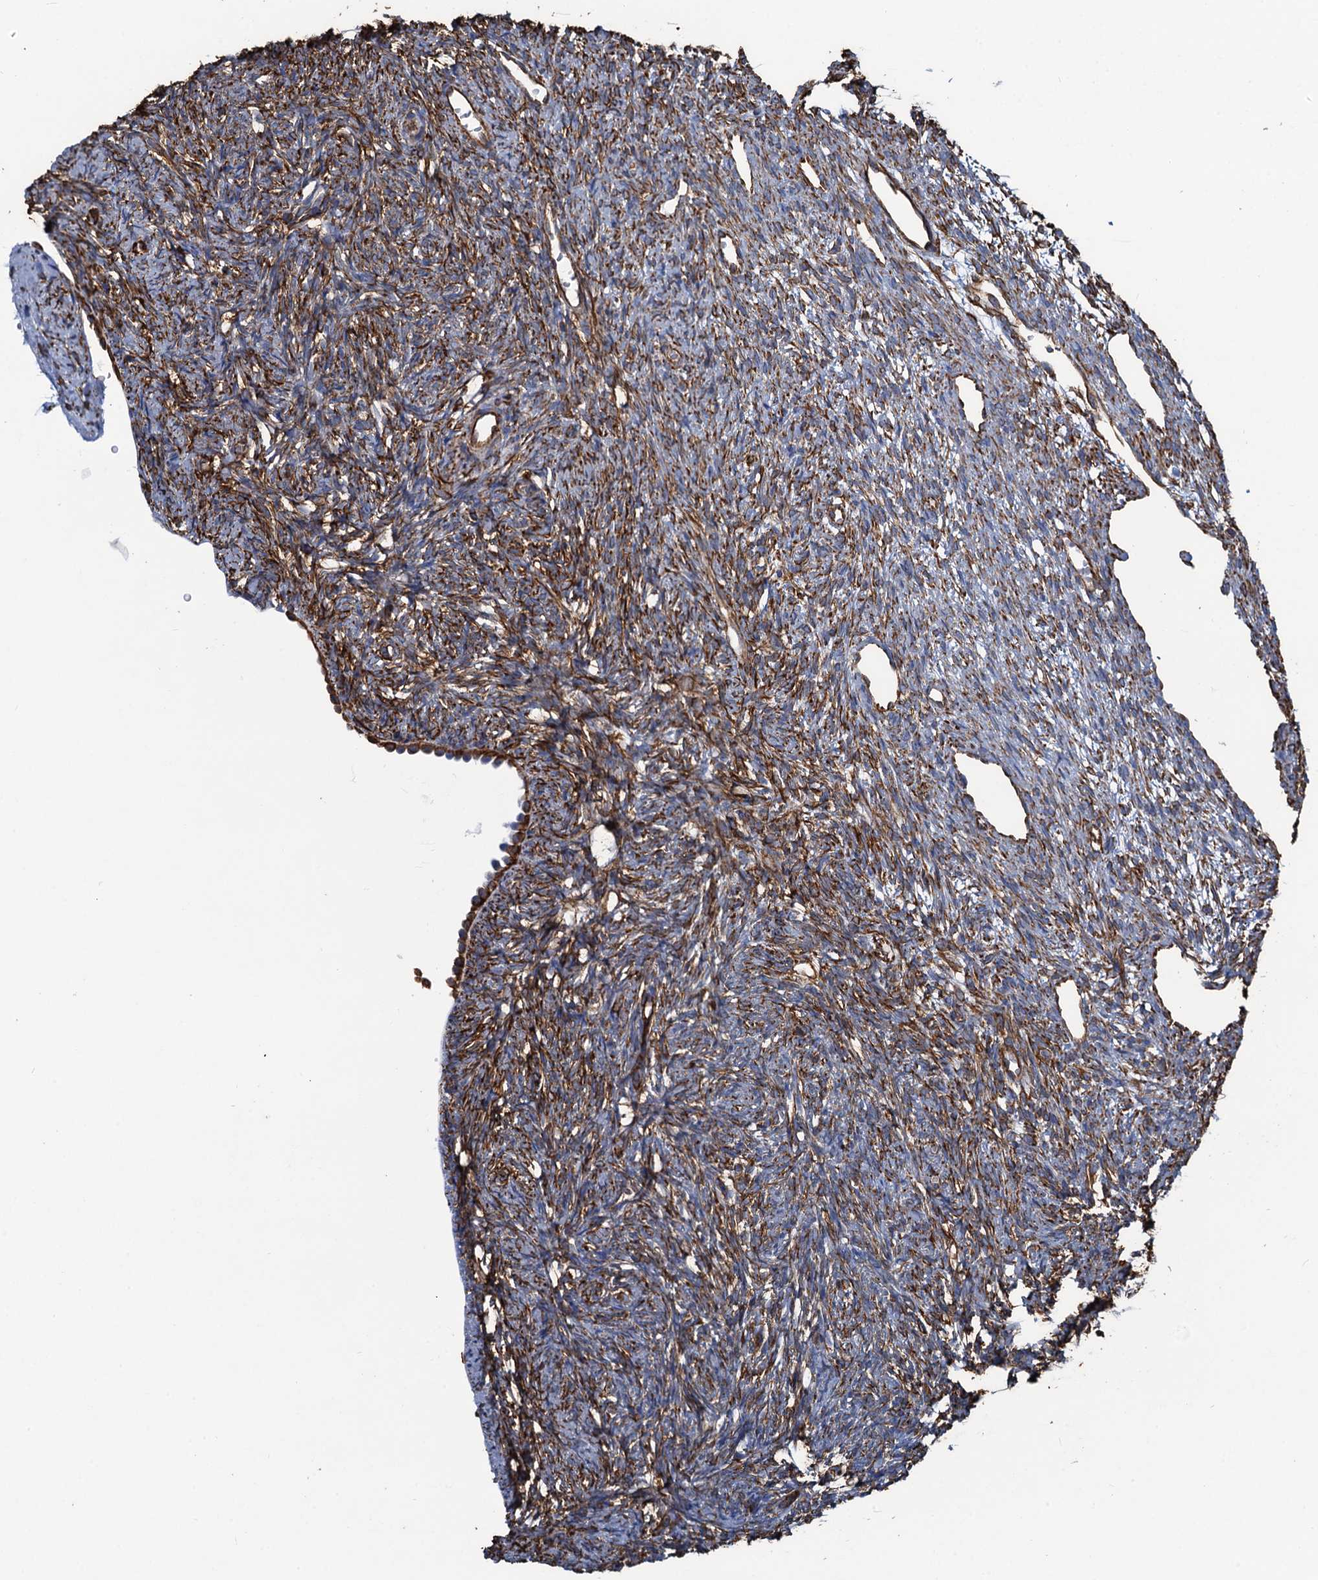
{"staining": {"intensity": "weak", "quantity": "25%-75%", "location": "cytoplasmic/membranous"}, "tissue": "ovary", "cell_type": "Follicle cells", "image_type": "normal", "snomed": [{"axis": "morphology", "description": "Normal tissue, NOS"}, {"axis": "topography", "description": "Ovary"}], "caption": "A brown stain shows weak cytoplasmic/membranous staining of a protein in follicle cells of unremarkable ovary. The protein of interest is shown in brown color, while the nuclei are stained blue.", "gene": "PGM2", "patient": {"sex": "female", "age": 51}}